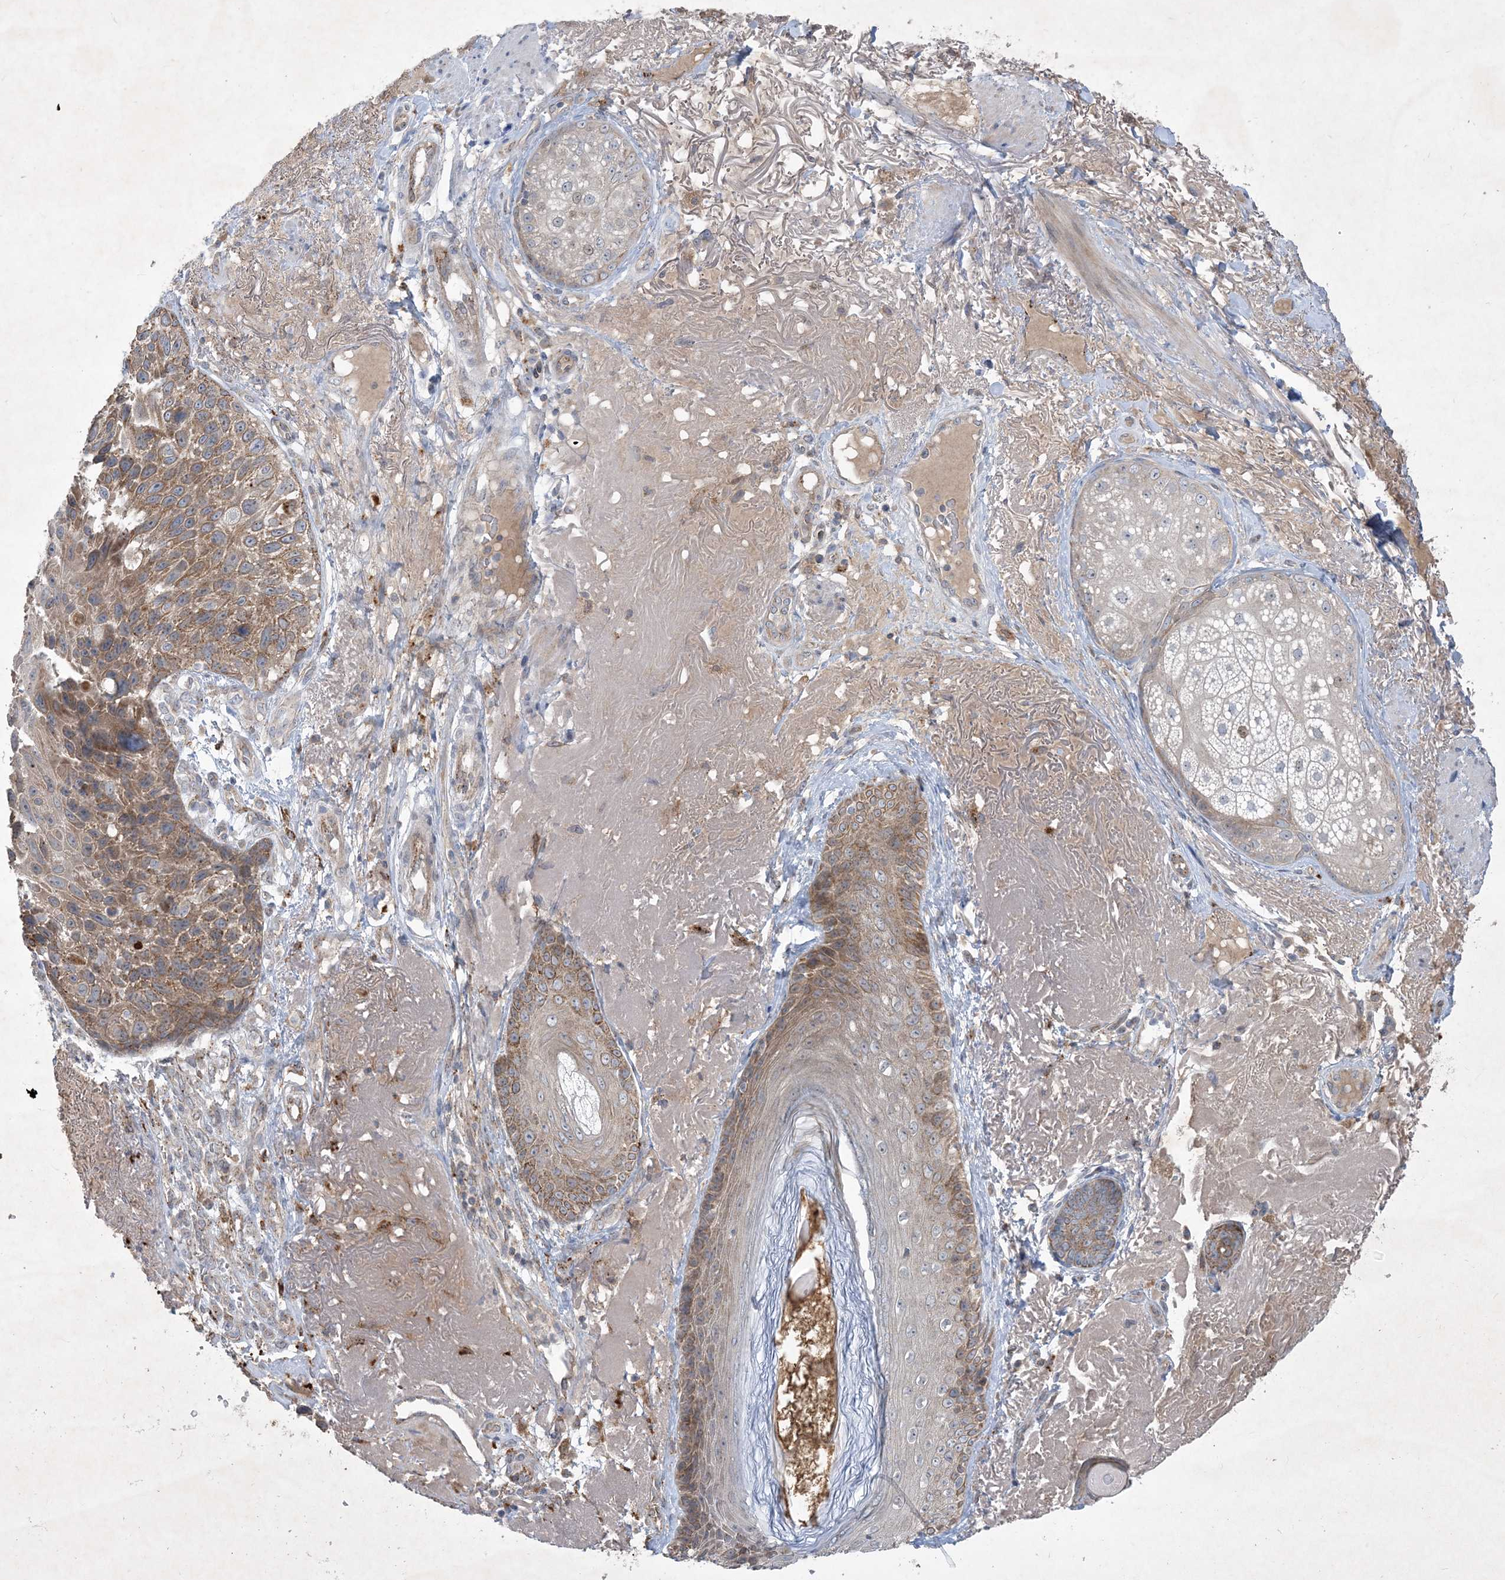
{"staining": {"intensity": "moderate", "quantity": "25%-75%", "location": "cytoplasmic/membranous"}, "tissue": "skin cancer", "cell_type": "Tumor cells", "image_type": "cancer", "snomed": [{"axis": "morphology", "description": "Squamous cell carcinoma, NOS"}, {"axis": "topography", "description": "Skin"}], "caption": "Immunohistochemical staining of human skin cancer demonstrates medium levels of moderate cytoplasmic/membranous positivity in approximately 25%-75% of tumor cells.", "gene": "MRPS18A", "patient": {"sex": "female", "age": 88}}